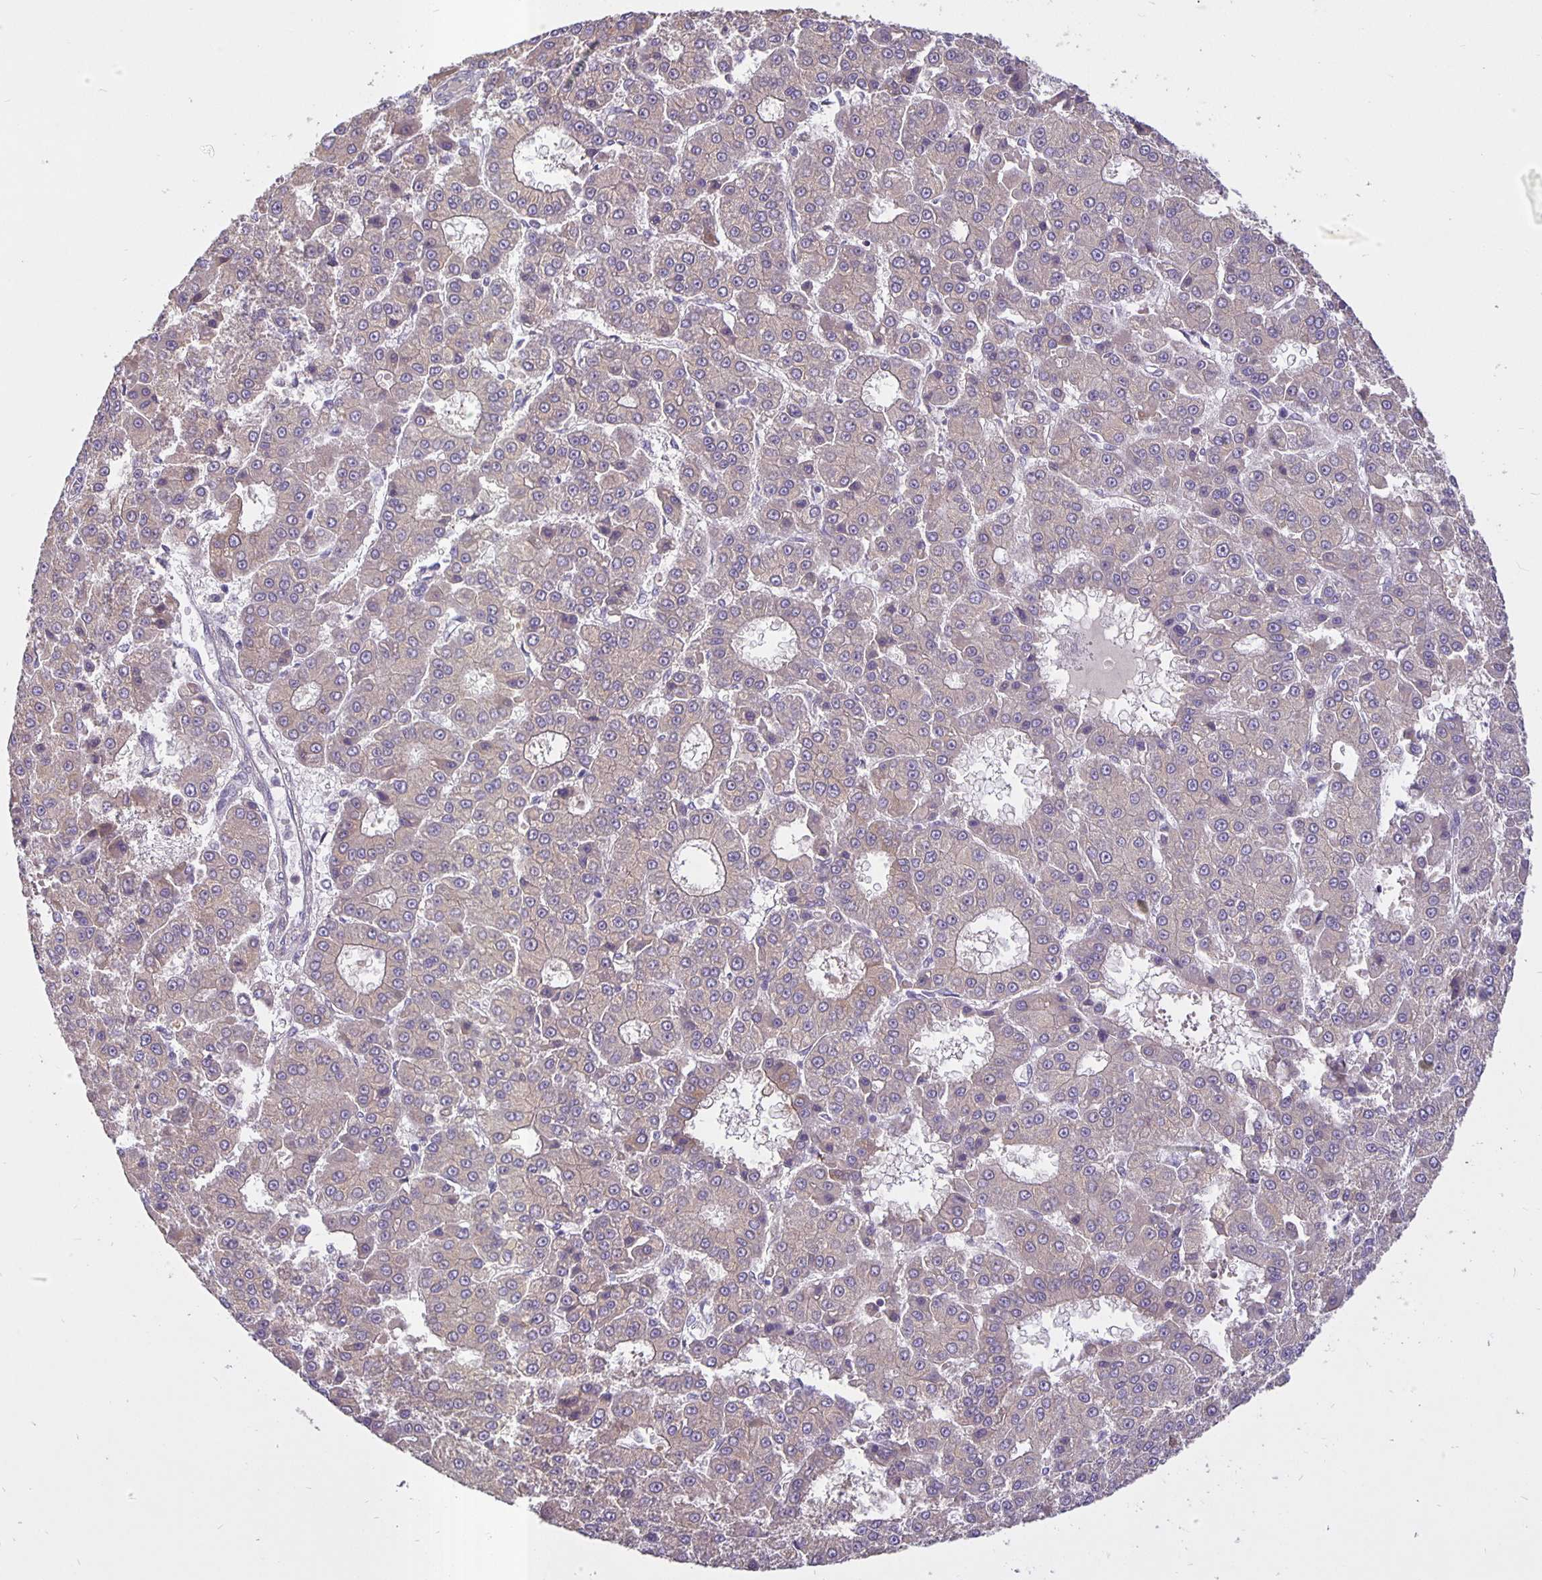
{"staining": {"intensity": "negative", "quantity": "none", "location": "none"}, "tissue": "liver cancer", "cell_type": "Tumor cells", "image_type": "cancer", "snomed": [{"axis": "morphology", "description": "Carcinoma, Hepatocellular, NOS"}, {"axis": "topography", "description": "Liver"}], "caption": "There is no significant staining in tumor cells of hepatocellular carcinoma (liver).", "gene": "ARVCF", "patient": {"sex": "male", "age": 70}}